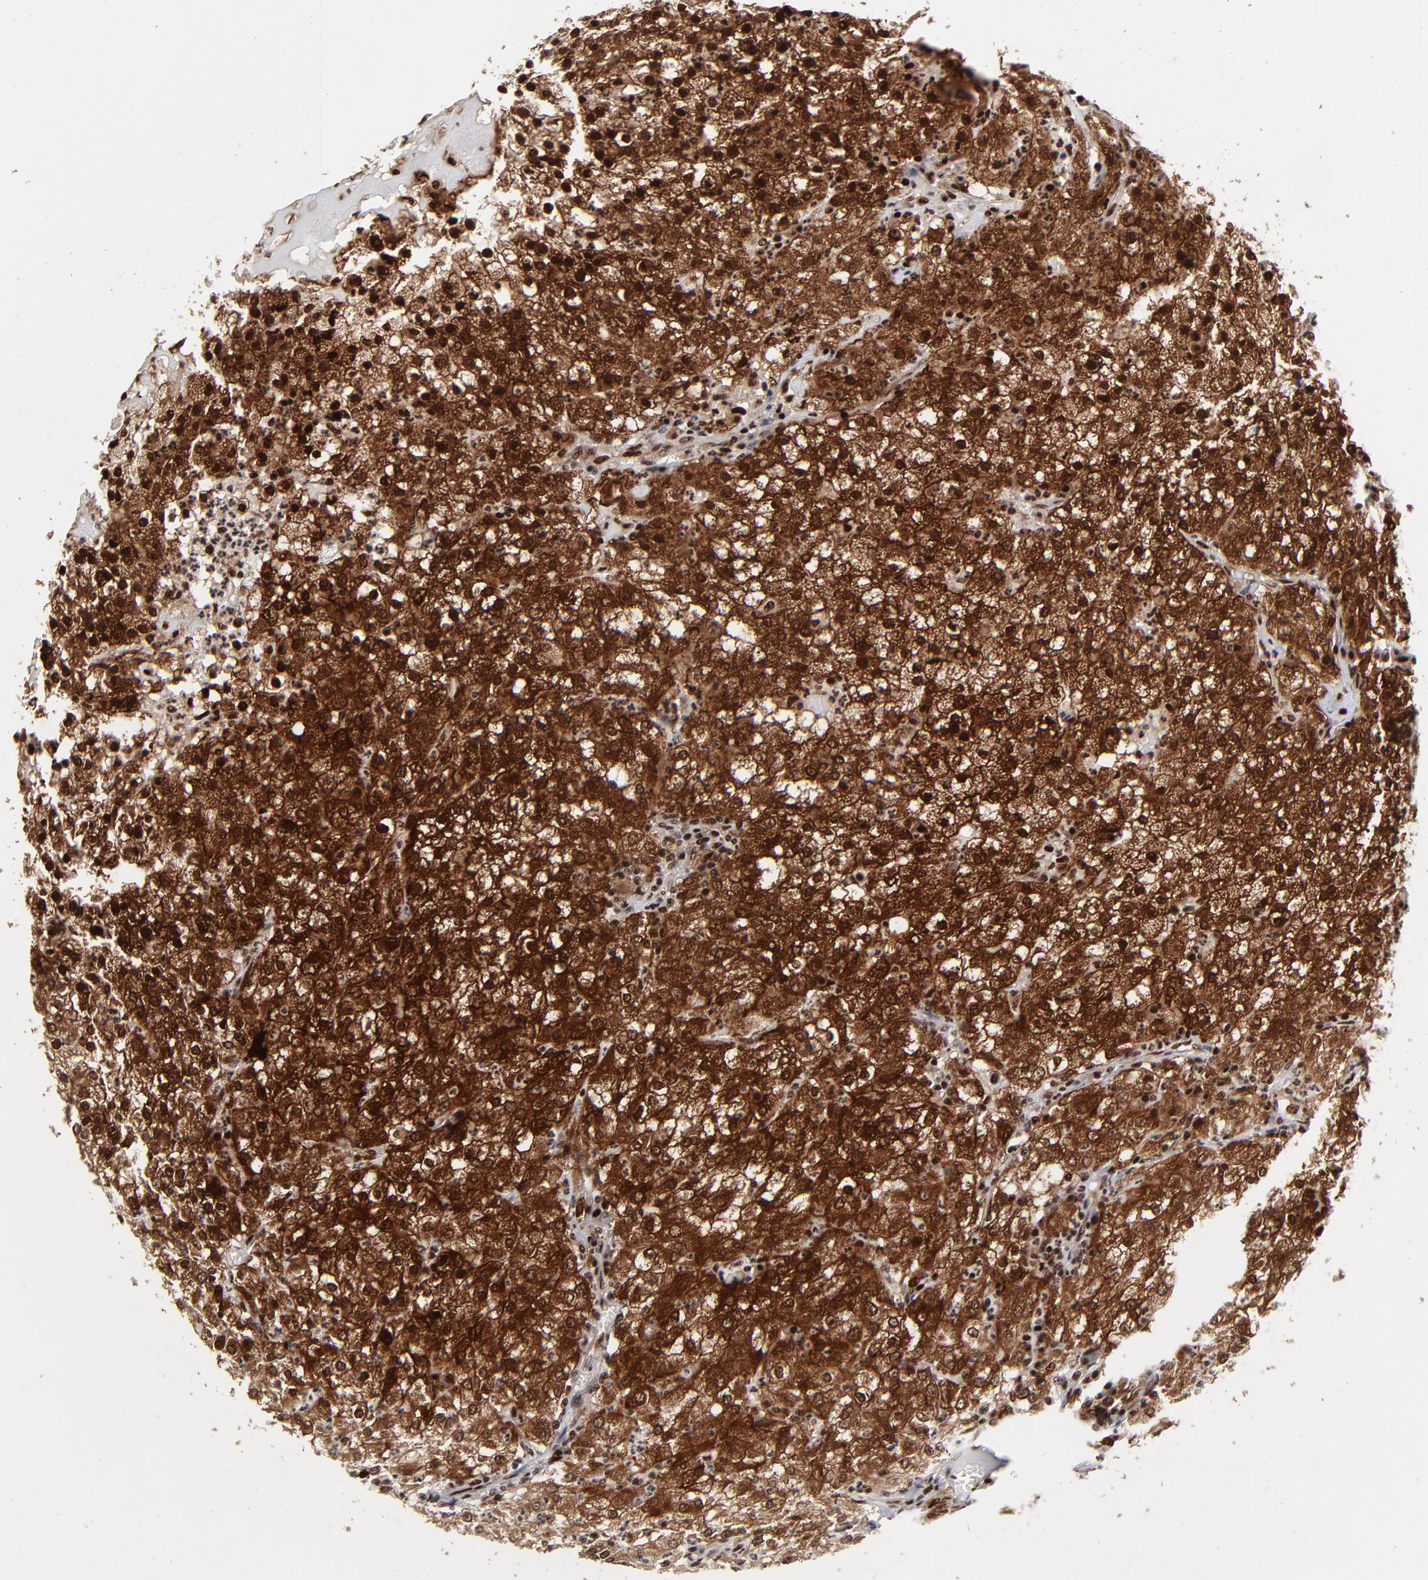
{"staining": {"intensity": "strong", "quantity": ">75%", "location": "cytoplasmic/membranous,nuclear"}, "tissue": "renal cancer", "cell_type": "Tumor cells", "image_type": "cancer", "snomed": [{"axis": "morphology", "description": "Adenocarcinoma, NOS"}, {"axis": "topography", "description": "Kidney"}], "caption": "A high amount of strong cytoplasmic/membranous and nuclear staining is present in about >75% of tumor cells in renal cancer (adenocarcinoma) tissue. The staining was performed using DAB to visualize the protein expression in brown, while the nuclei were stained in blue with hematoxylin (Magnification: 20x).", "gene": "RBM22", "patient": {"sex": "male", "age": 59}}